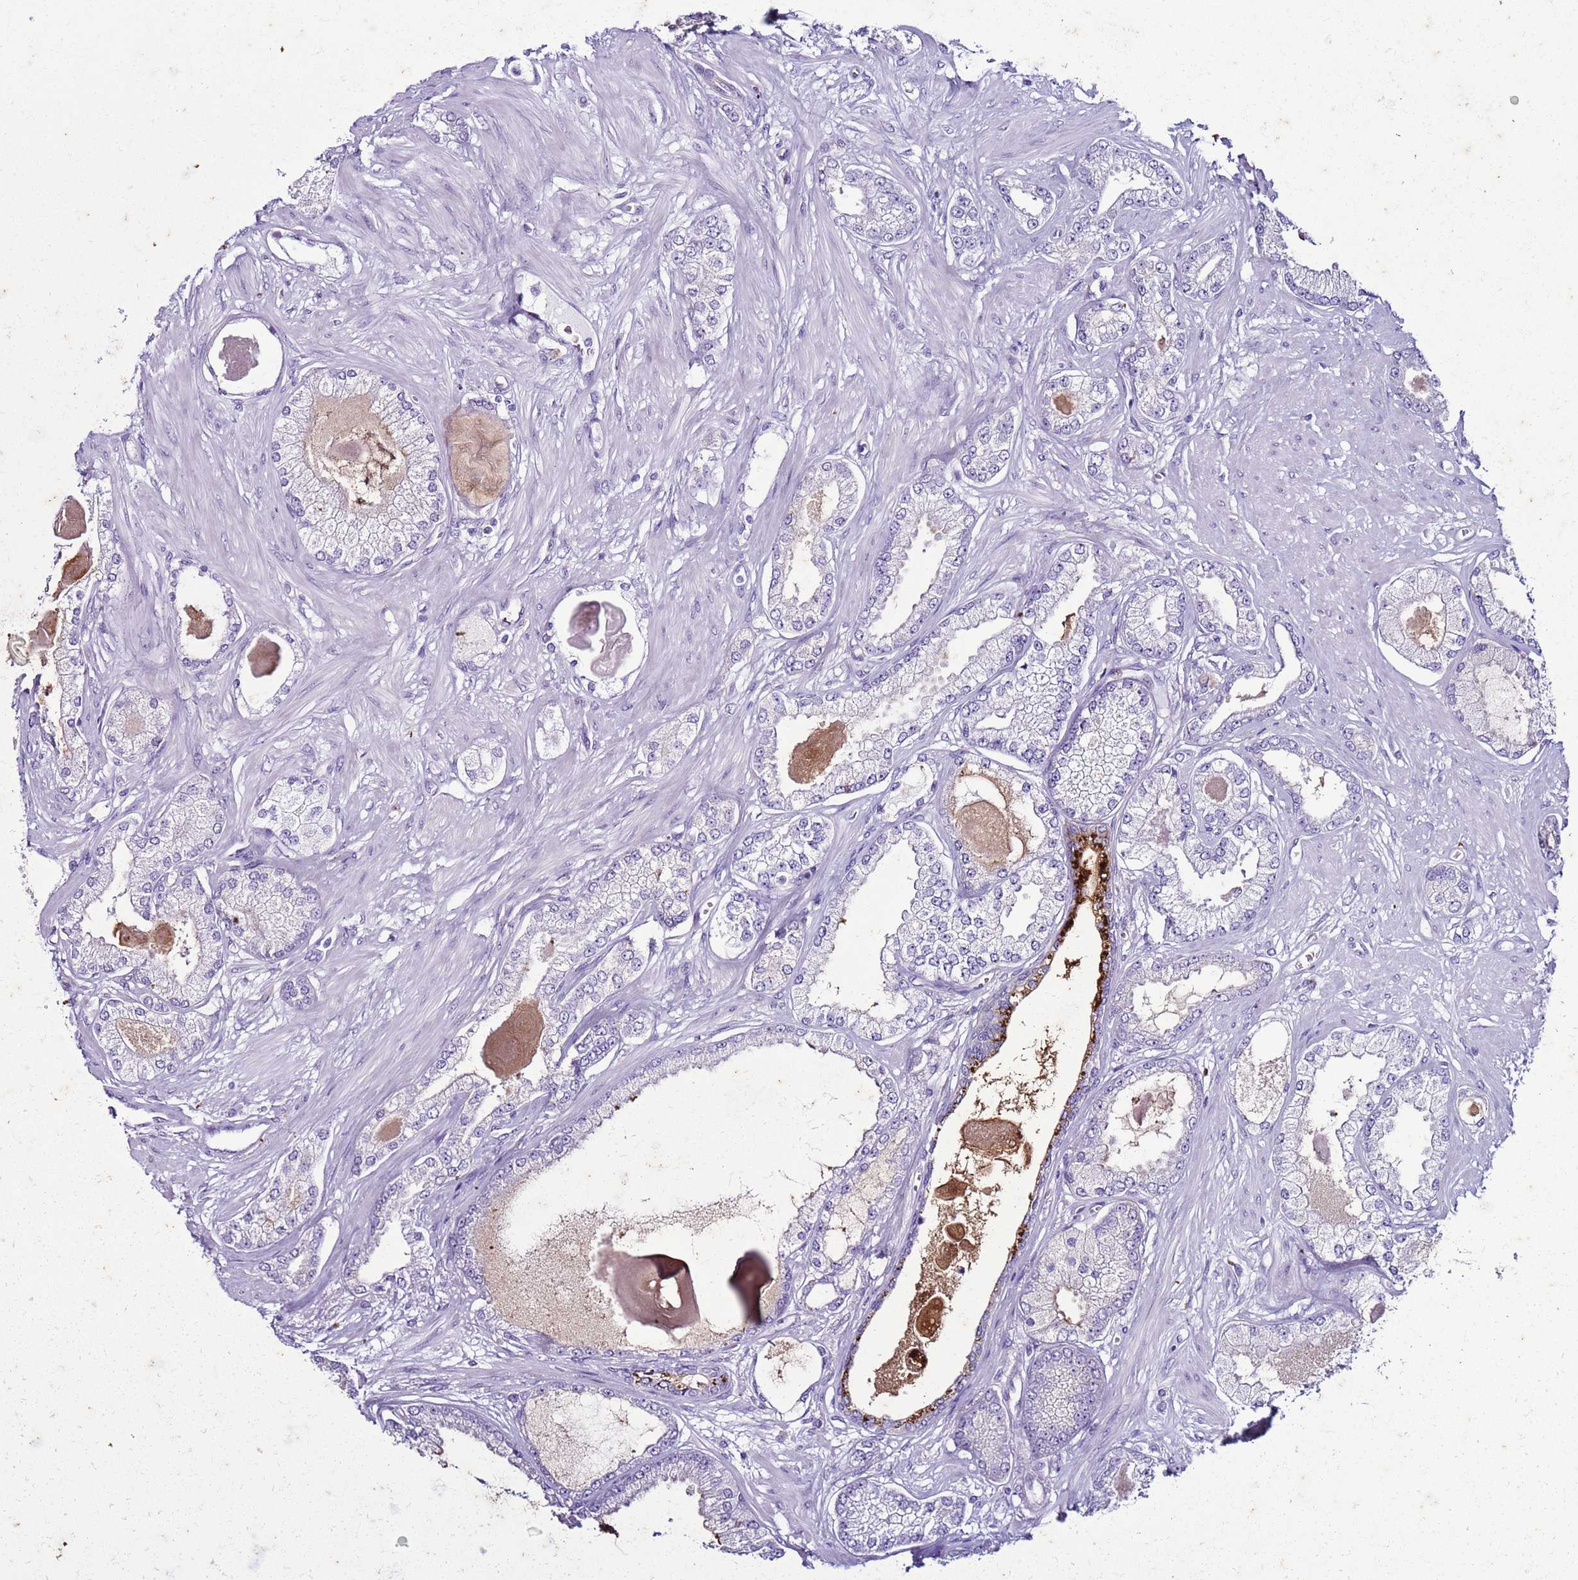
{"staining": {"intensity": "negative", "quantity": "none", "location": "none"}, "tissue": "prostate cancer", "cell_type": "Tumor cells", "image_type": "cancer", "snomed": [{"axis": "morphology", "description": "Adenocarcinoma, Low grade"}, {"axis": "topography", "description": "Prostate"}], "caption": "This is a histopathology image of IHC staining of adenocarcinoma (low-grade) (prostate), which shows no staining in tumor cells.", "gene": "LRRC10B", "patient": {"sex": "male", "age": 64}}